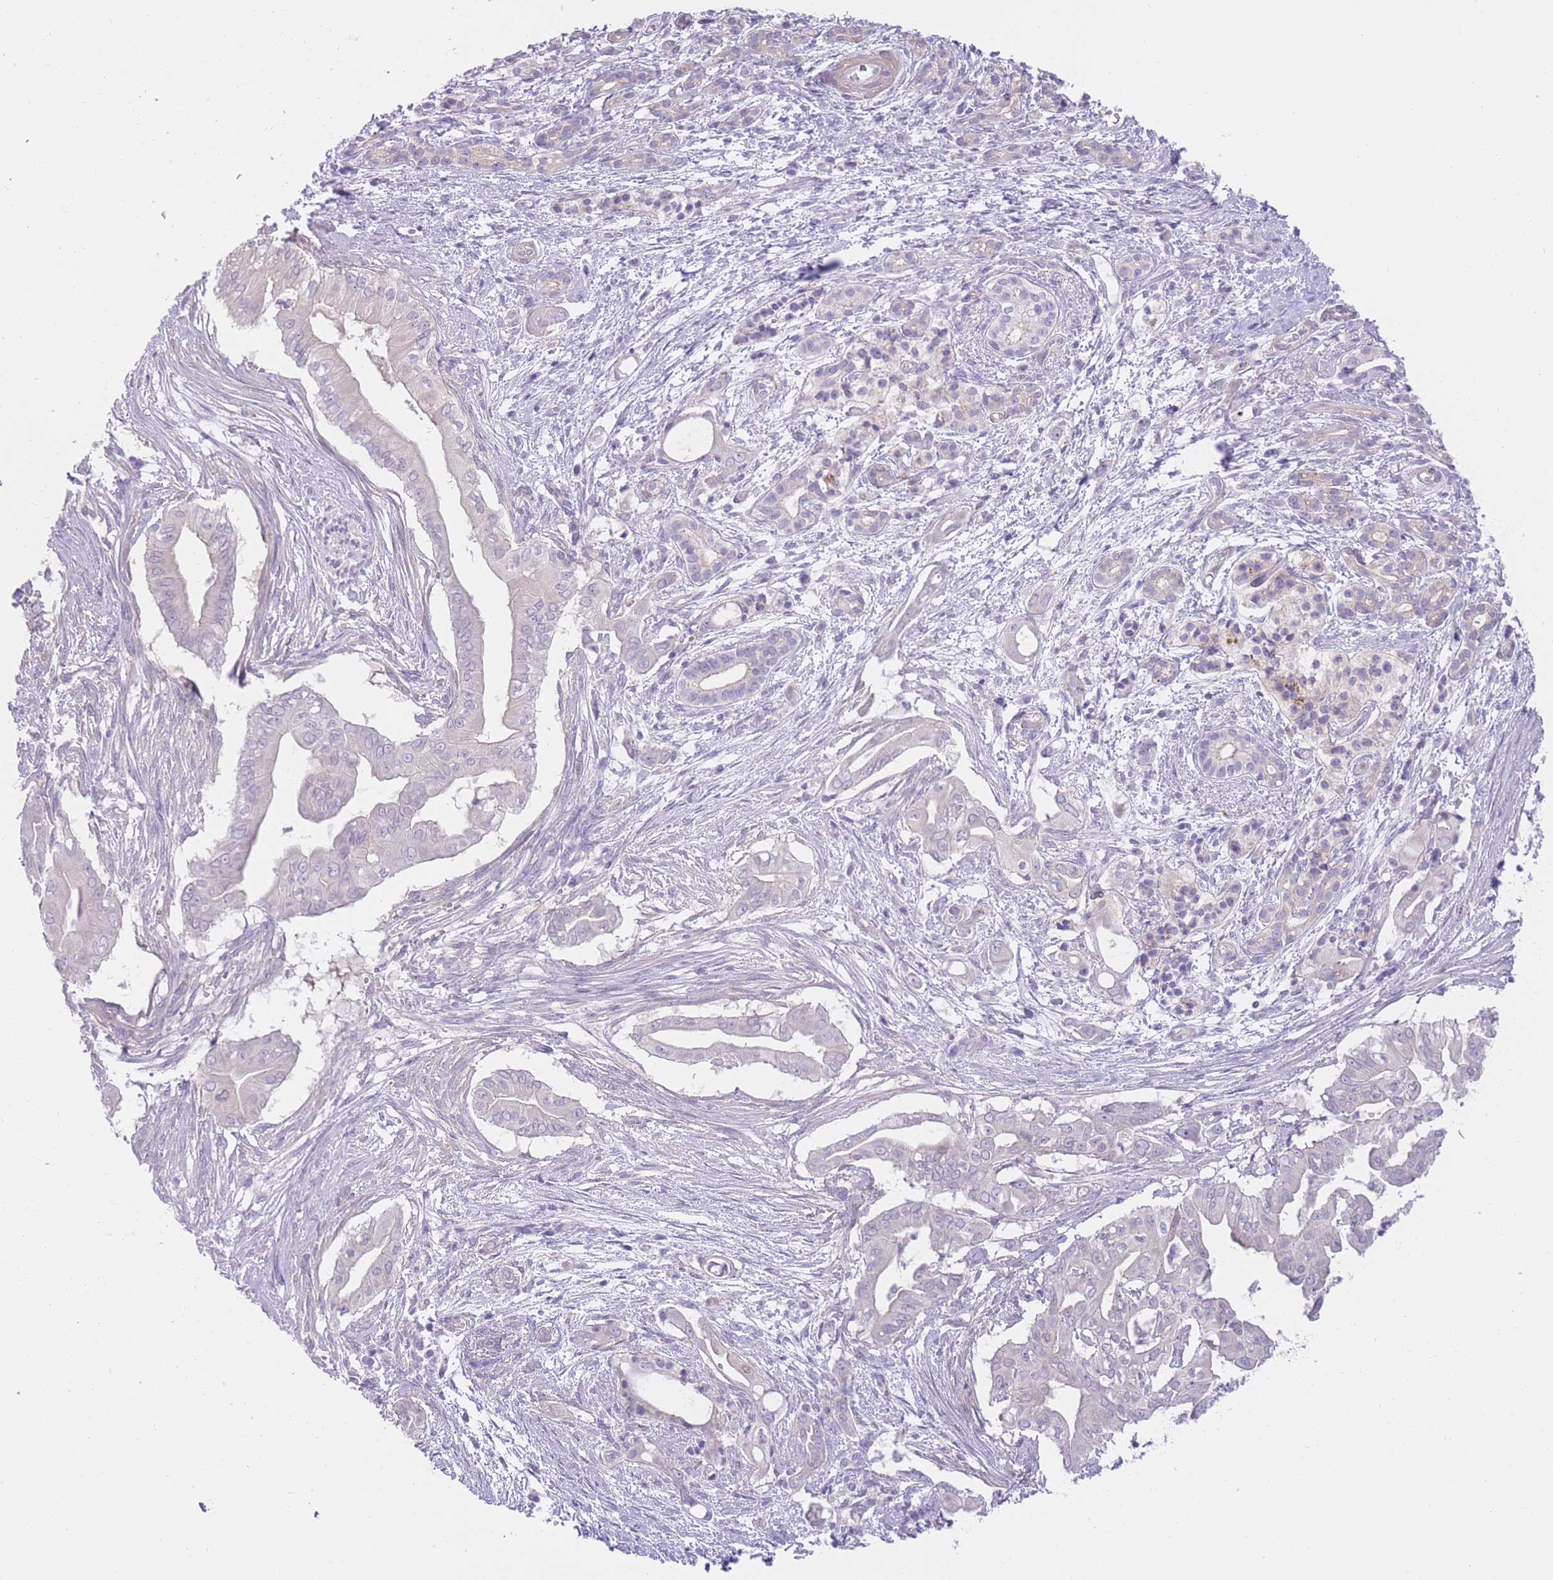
{"staining": {"intensity": "negative", "quantity": "none", "location": "none"}, "tissue": "pancreatic cancer", "cell_type": "Tumor cells", "image_type": "cancer", "snomed": [{"axis": "morphology", "description": "Adenocarcinoma, NOS"}, {"axis": "topography", "description": "Pancreas"}], "caption": "Immunohistochemistry (IHC) histopathology image of neoplastic tissue: human pancreatic cancer stained with DAB reveals no significant protein positivity in tumor cells.", "gene": "OR11H12", "patient": {"sex": "male", "age": 71}}